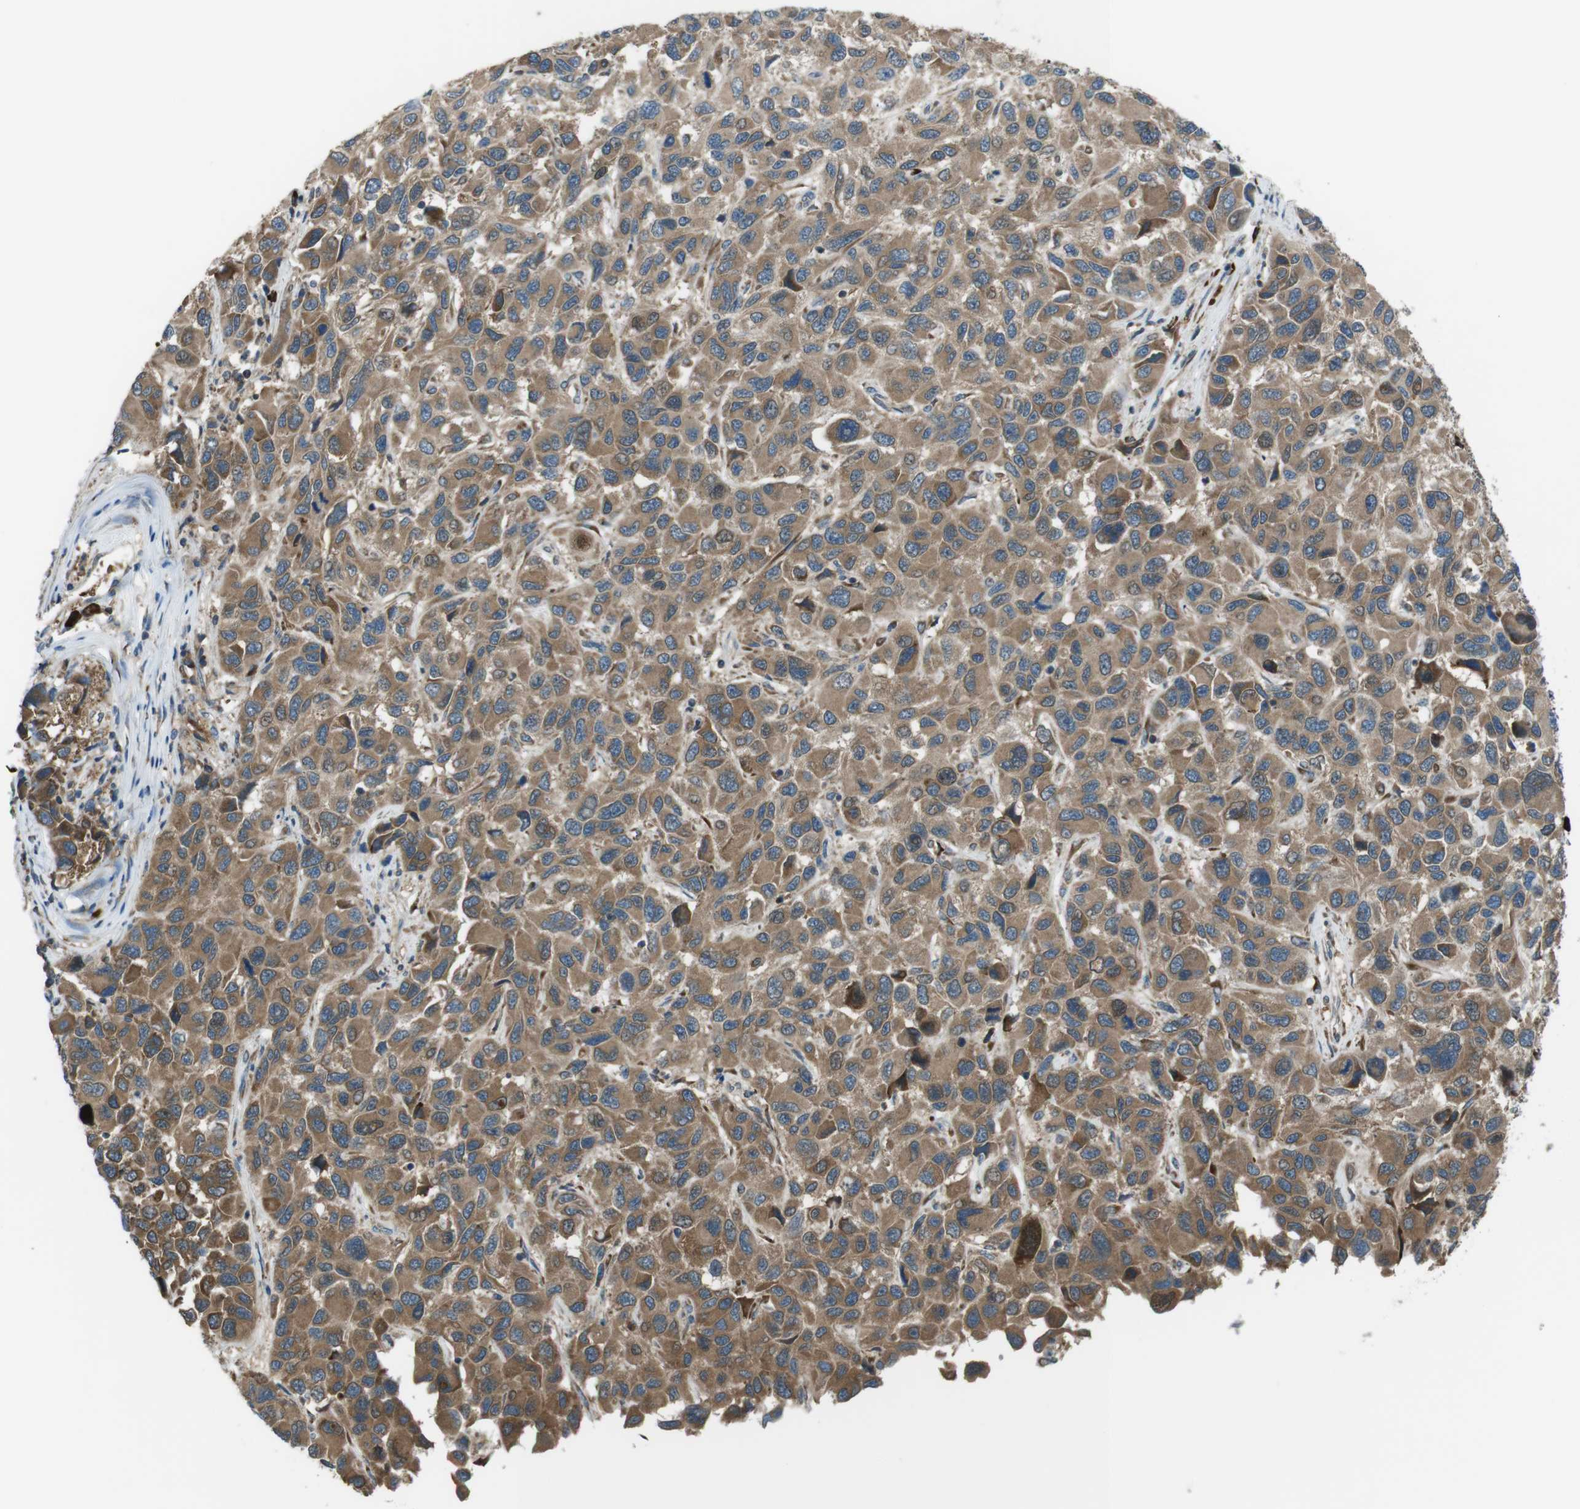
{"staining": {"intensity": "moderate", "quantity": ">75%", "location": "cytoplasmic/membranous"}, "tissue": "melanoma", "cell_type": "Tumor cells", "image_type": "cancer", "snomed": [{"axis": "morphology", "description": "Malignant melanoma, NOS"}, {"axis": "topography", "description": "Skin"}], "caption": "The immunohistochemical stain labels moderate cytoplasmic/membranous positivity in tumor cells of malignant melanoma tissue. (Stains: DAB in brown, nuclei in blue, Microscopy: brightfield microscopy at high magnification).", "gene": "SSR3", "patient": {"sex": "male", "age": 53}}